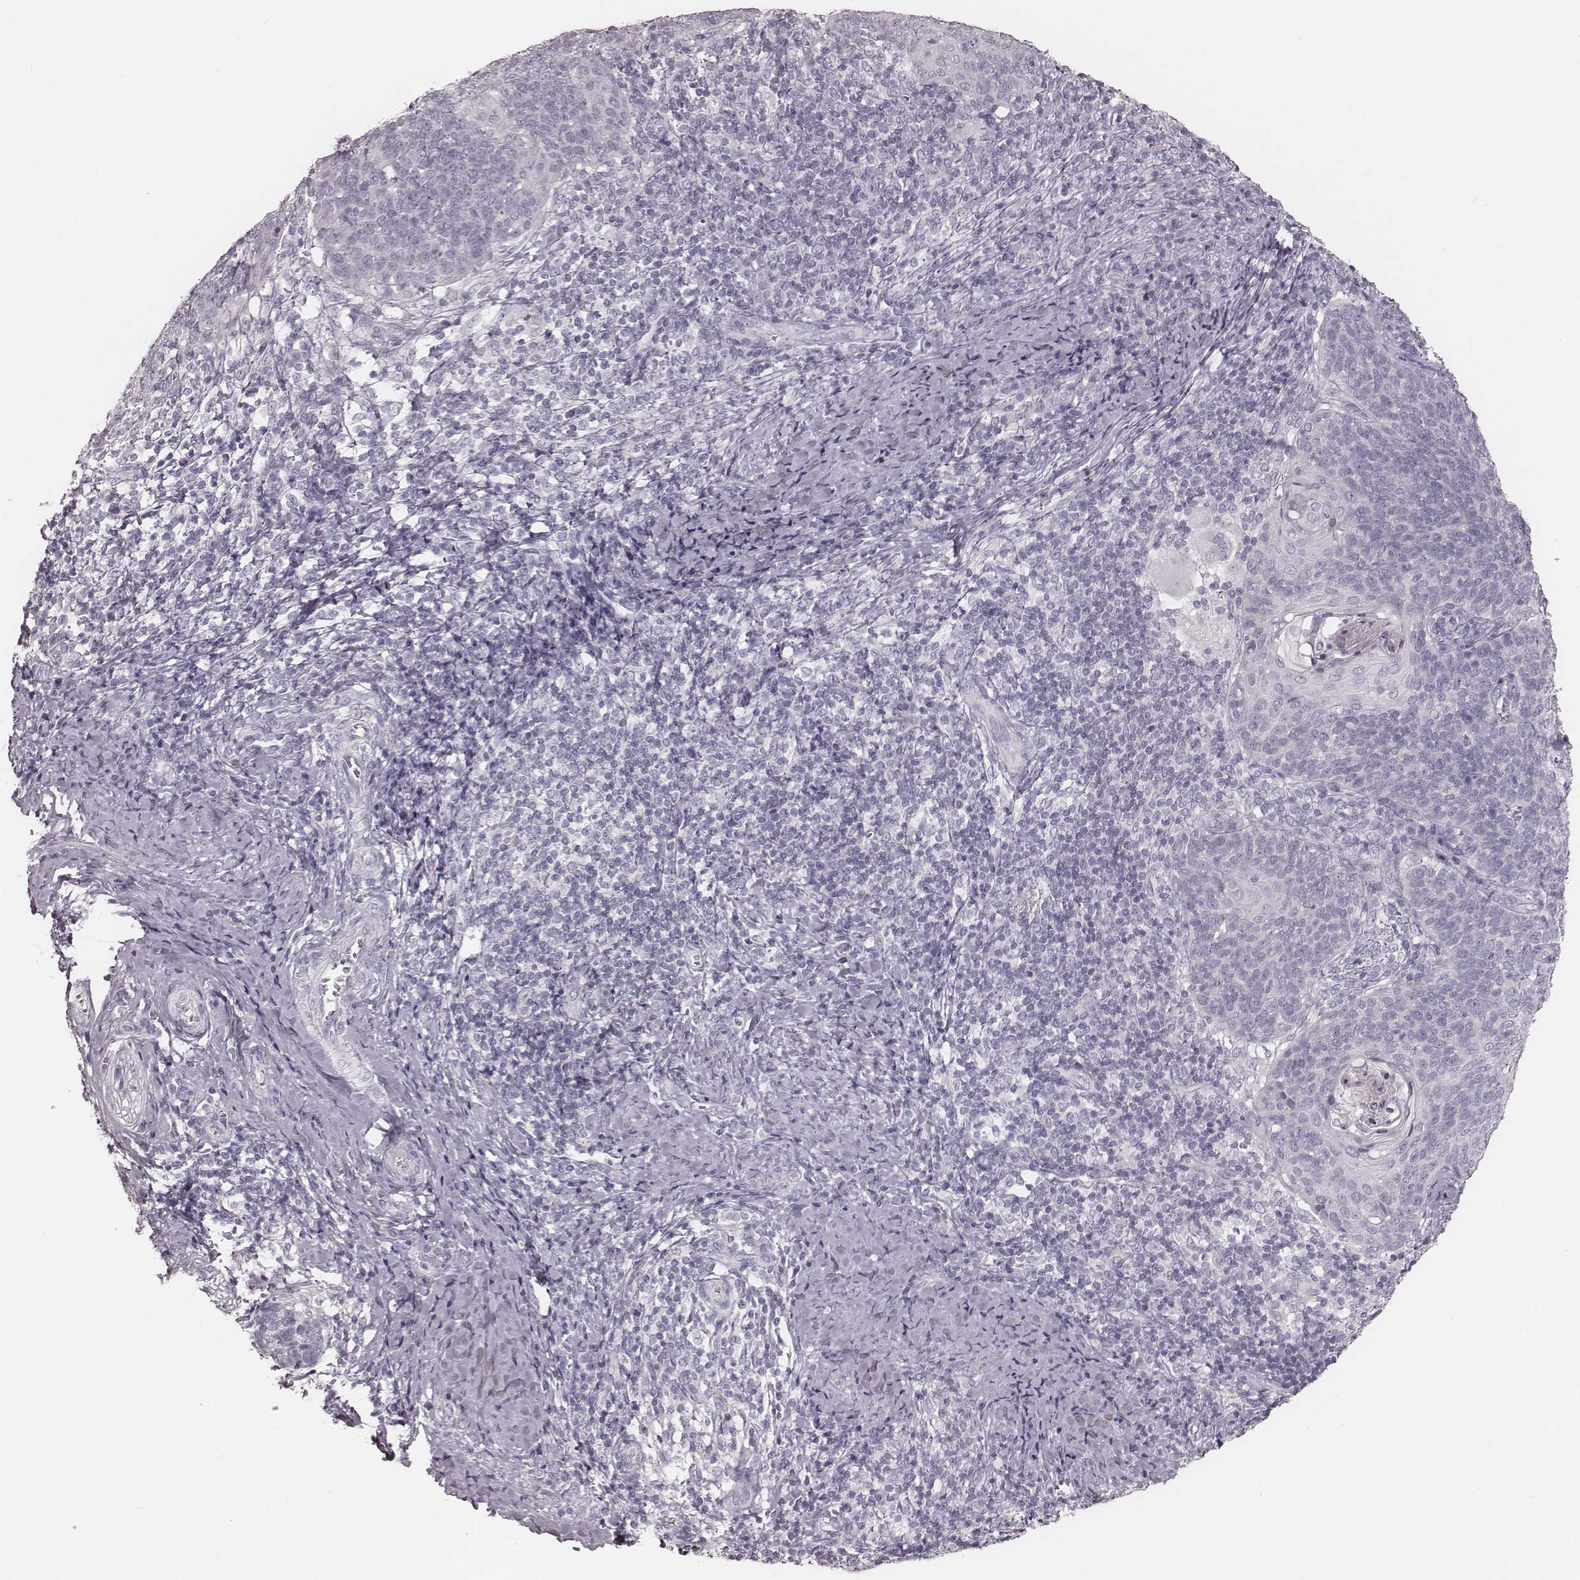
{"staining": {"intensity": "negative", "quantity": "none", "location": "none"}, "tissue": "cervical cancer", "cell_type": "Tumor cells", "image_type": "cancer", "snomed": [{"axis": "morphology", "description": "Normal tissue, NOS"}, {"axis": "morphology", "description": "Squamous cell carcinoma, NOS"}, {"axis": "topography", "description": "Cervix"}], "caption": "Protein analysis of cervical cancer (squamous cell carcinoma) reveals no significant staining in tumor cells. (Immunohistochemistry, brightfield microscopy, high magnification).", "gene": "KRT26", "patient": {"sex": "female", "age": 39}}